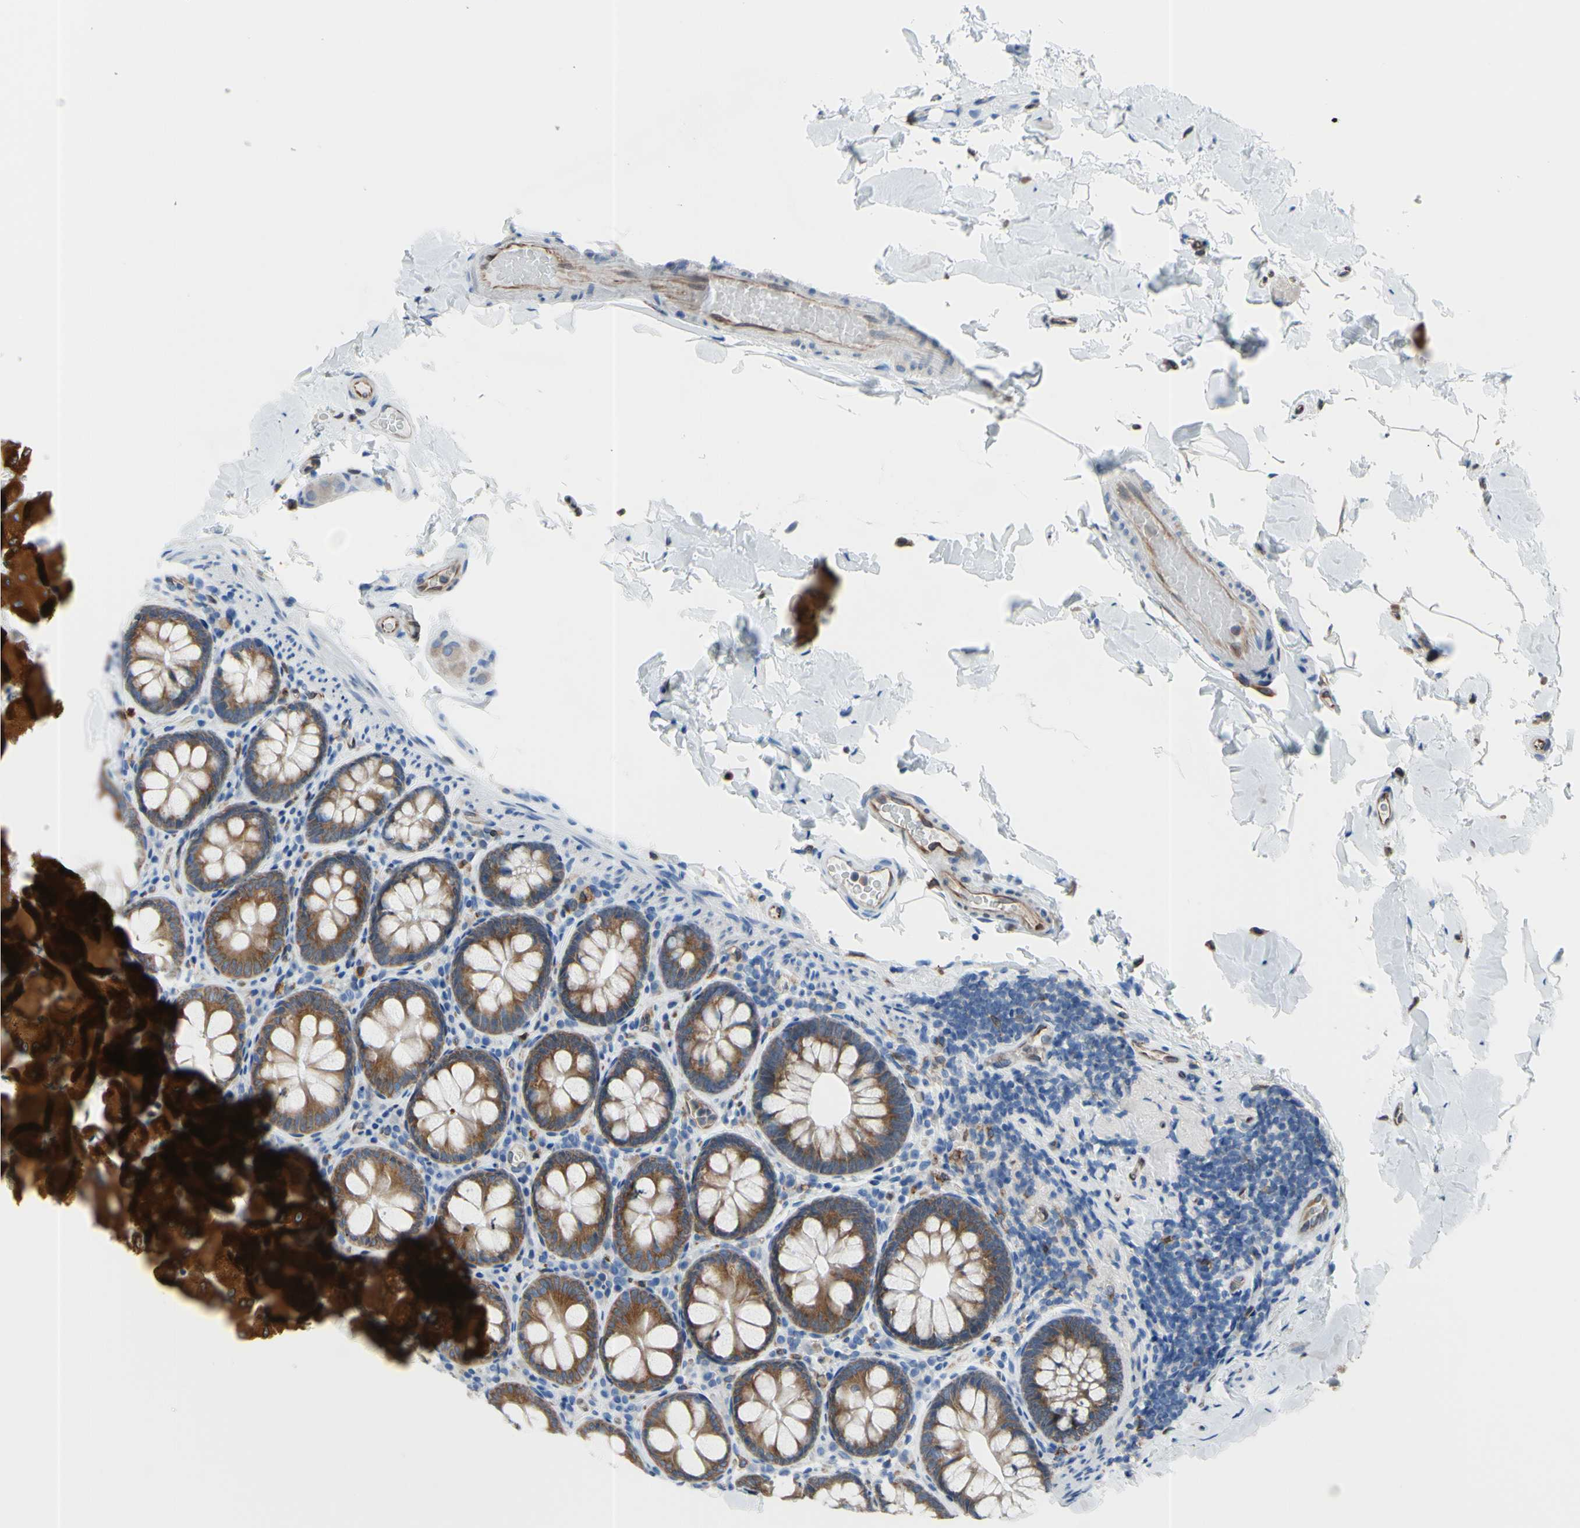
{"staining": {"intensity": "strong", "quantity": "25%-75%", "location": "cytoplasmic/membranous"}, "tissue": "colon", "cell_type": "Endothelial cells", "image_type": "normal", "snomed": [{"axis": "morphology", "description": "Normal tissue, NOS"}, {"axis": "topography", "description": "Colon"}], "caption": "Human colon stained for a protein (brown) demonstrates strong cytoplasmic/membranous positive positivity in approximately 25%-75% of endothelial cells.", "gene": "MGST2", "patient": {"sex": "female", "age": 61}}